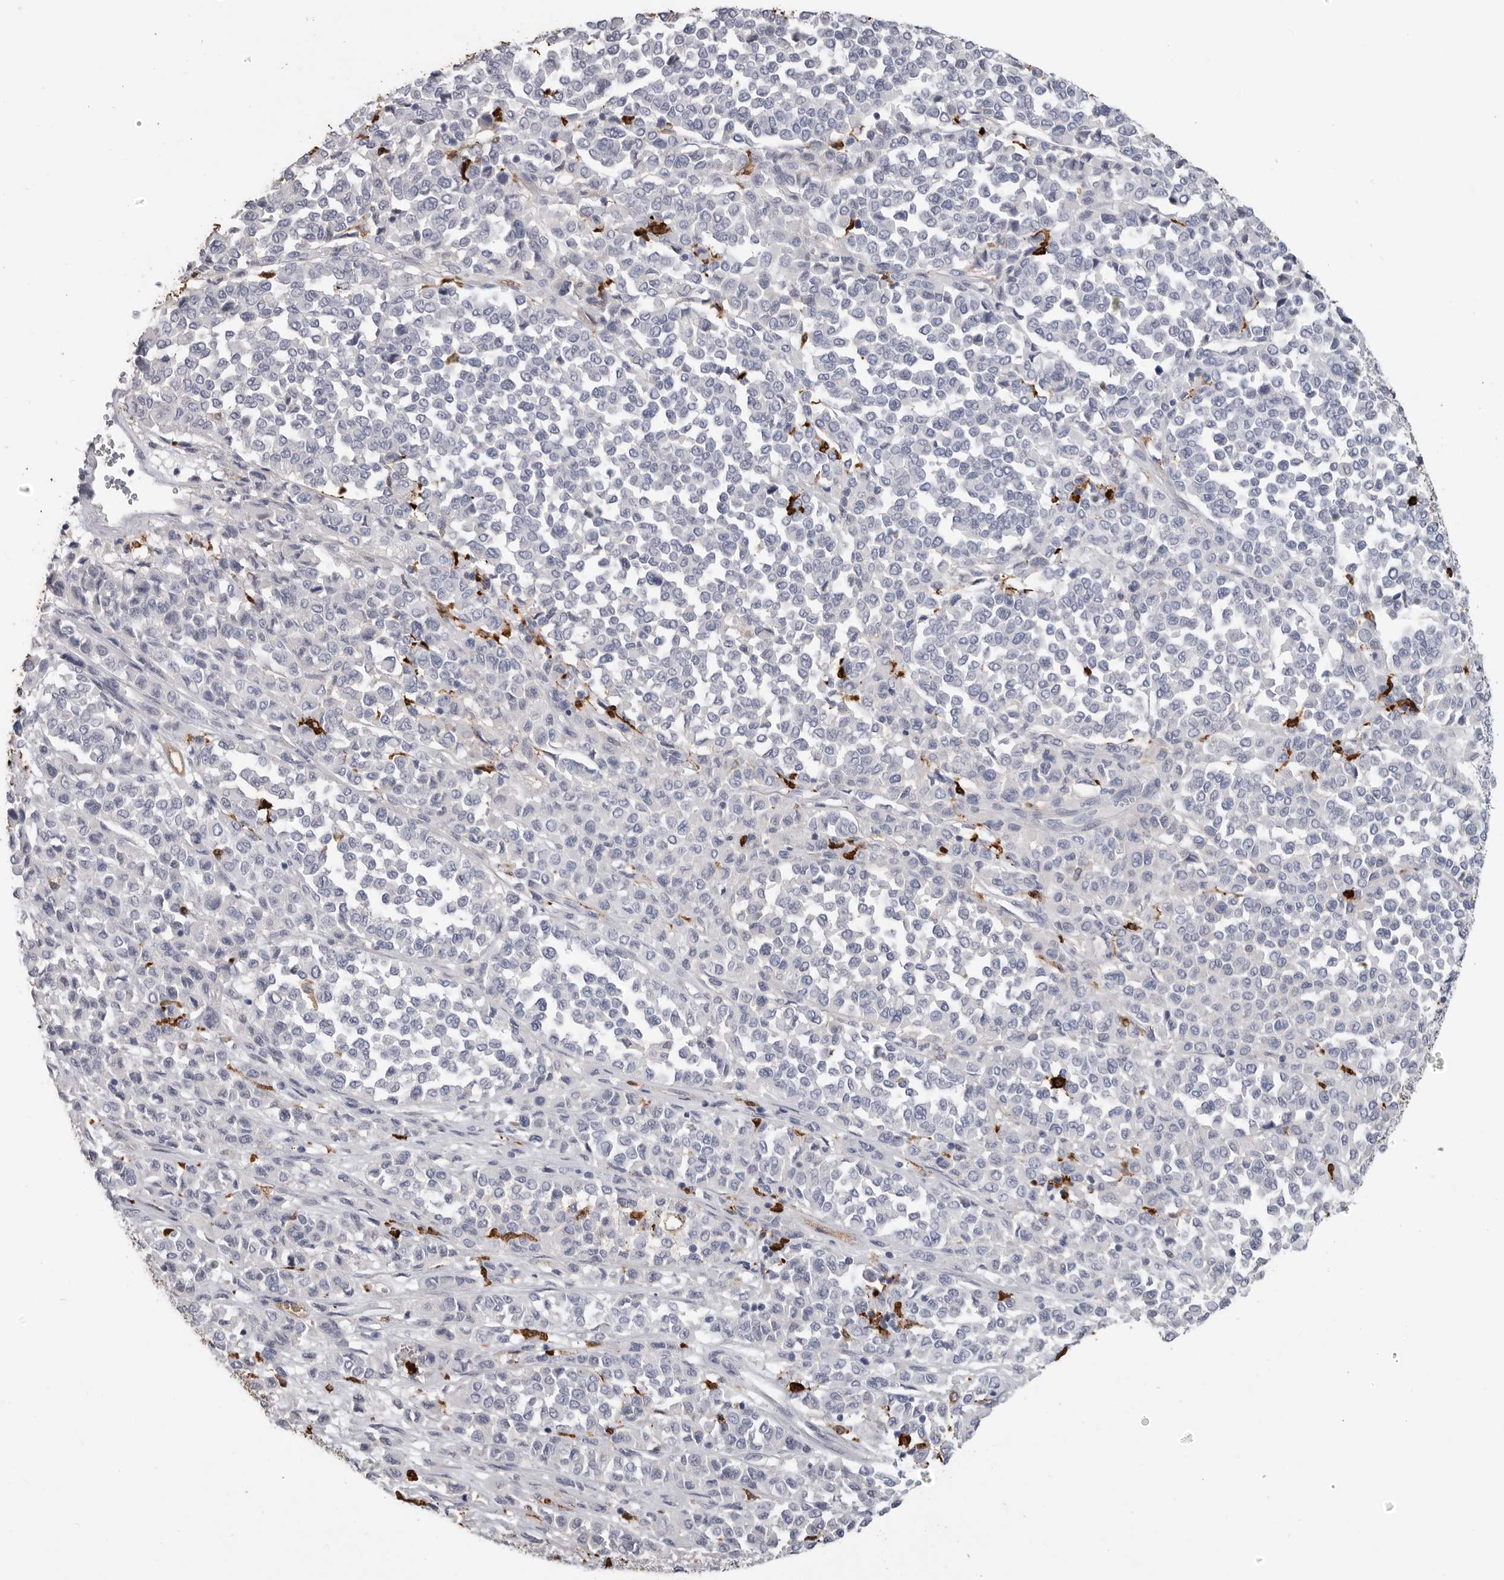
{"staining": {"intensity": "negative", "quantity": "none", "location": "none"}, "tissue": "melanoma", "cell_type": "Tumor cells", "image_type": "cancer", "snomed": [{"axis": "morphology", "description": "Malignant melanoma, Metastatic site"}, {"axis": "topography", "description": "Pancreas"}], "caption": "IHC of malignant melanoma (metastatic site) displays no staining in tumor cells.", "gene": "CYB561D1", "patient": {"sex": "female", "age": 30}}